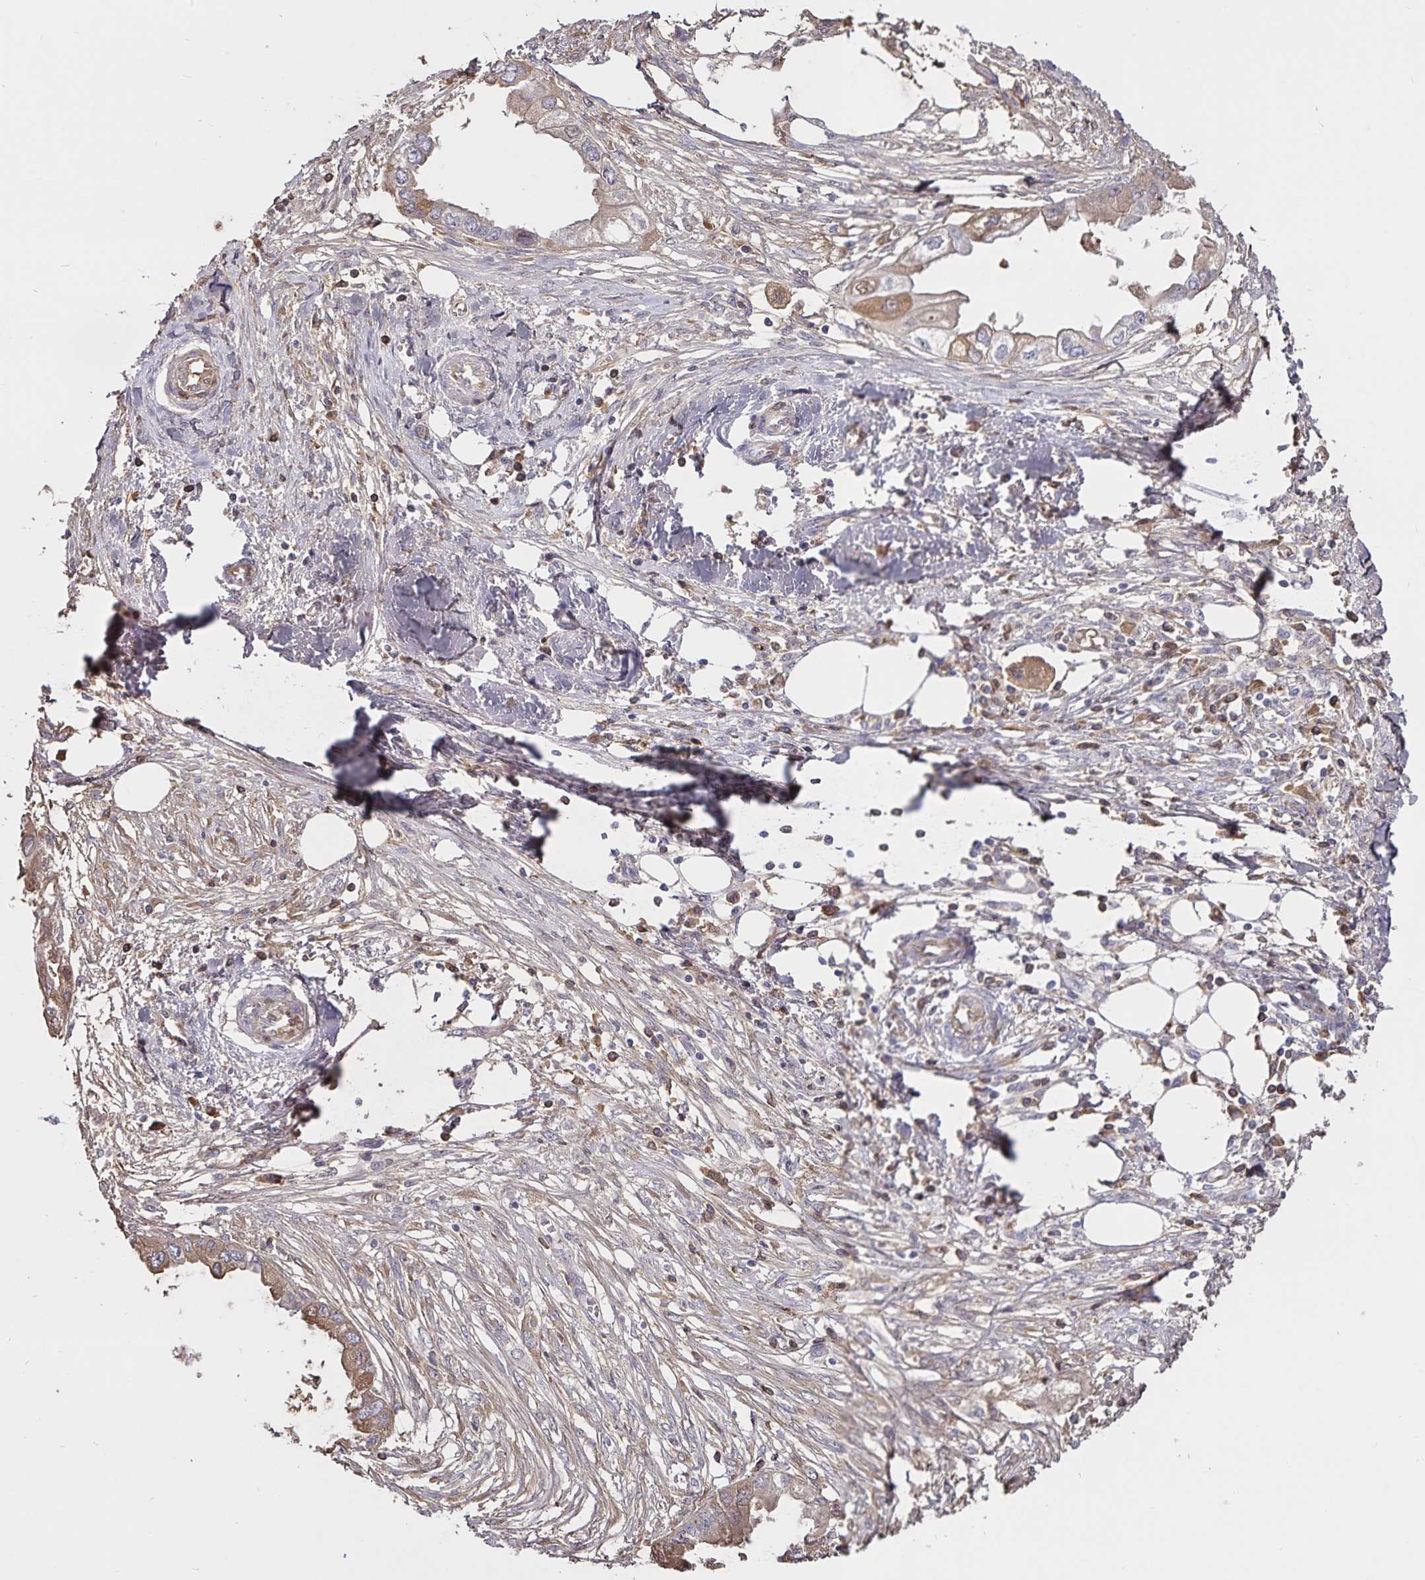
{"staining": {"intensity": "weak", "quantity": "25%-75%", "location": "cytoplasmic/membranous"}, "tissue": "endometrial cancer", "cell_type": "Tumor cells", "image_type": "cancer", "snomed": [{"axis": "morphology", "description": "Adenocarcinoma, NOS"}, {"axis": "morphology", "description": "Adenocarcinoma, metastatic, NOS"}, {"axis": "topography", "description": "Adipose tissue"}, {"axis": "topography", "description": "Endometrium"}], "caption": "Endometrial cancer (adenocarcinoma) tissue exhibits weak cytoplasmic/membranous expression in about 25%-75% of tumor cells", "gene": "FGG", "patient": {"sex": "female", "age": 67}}